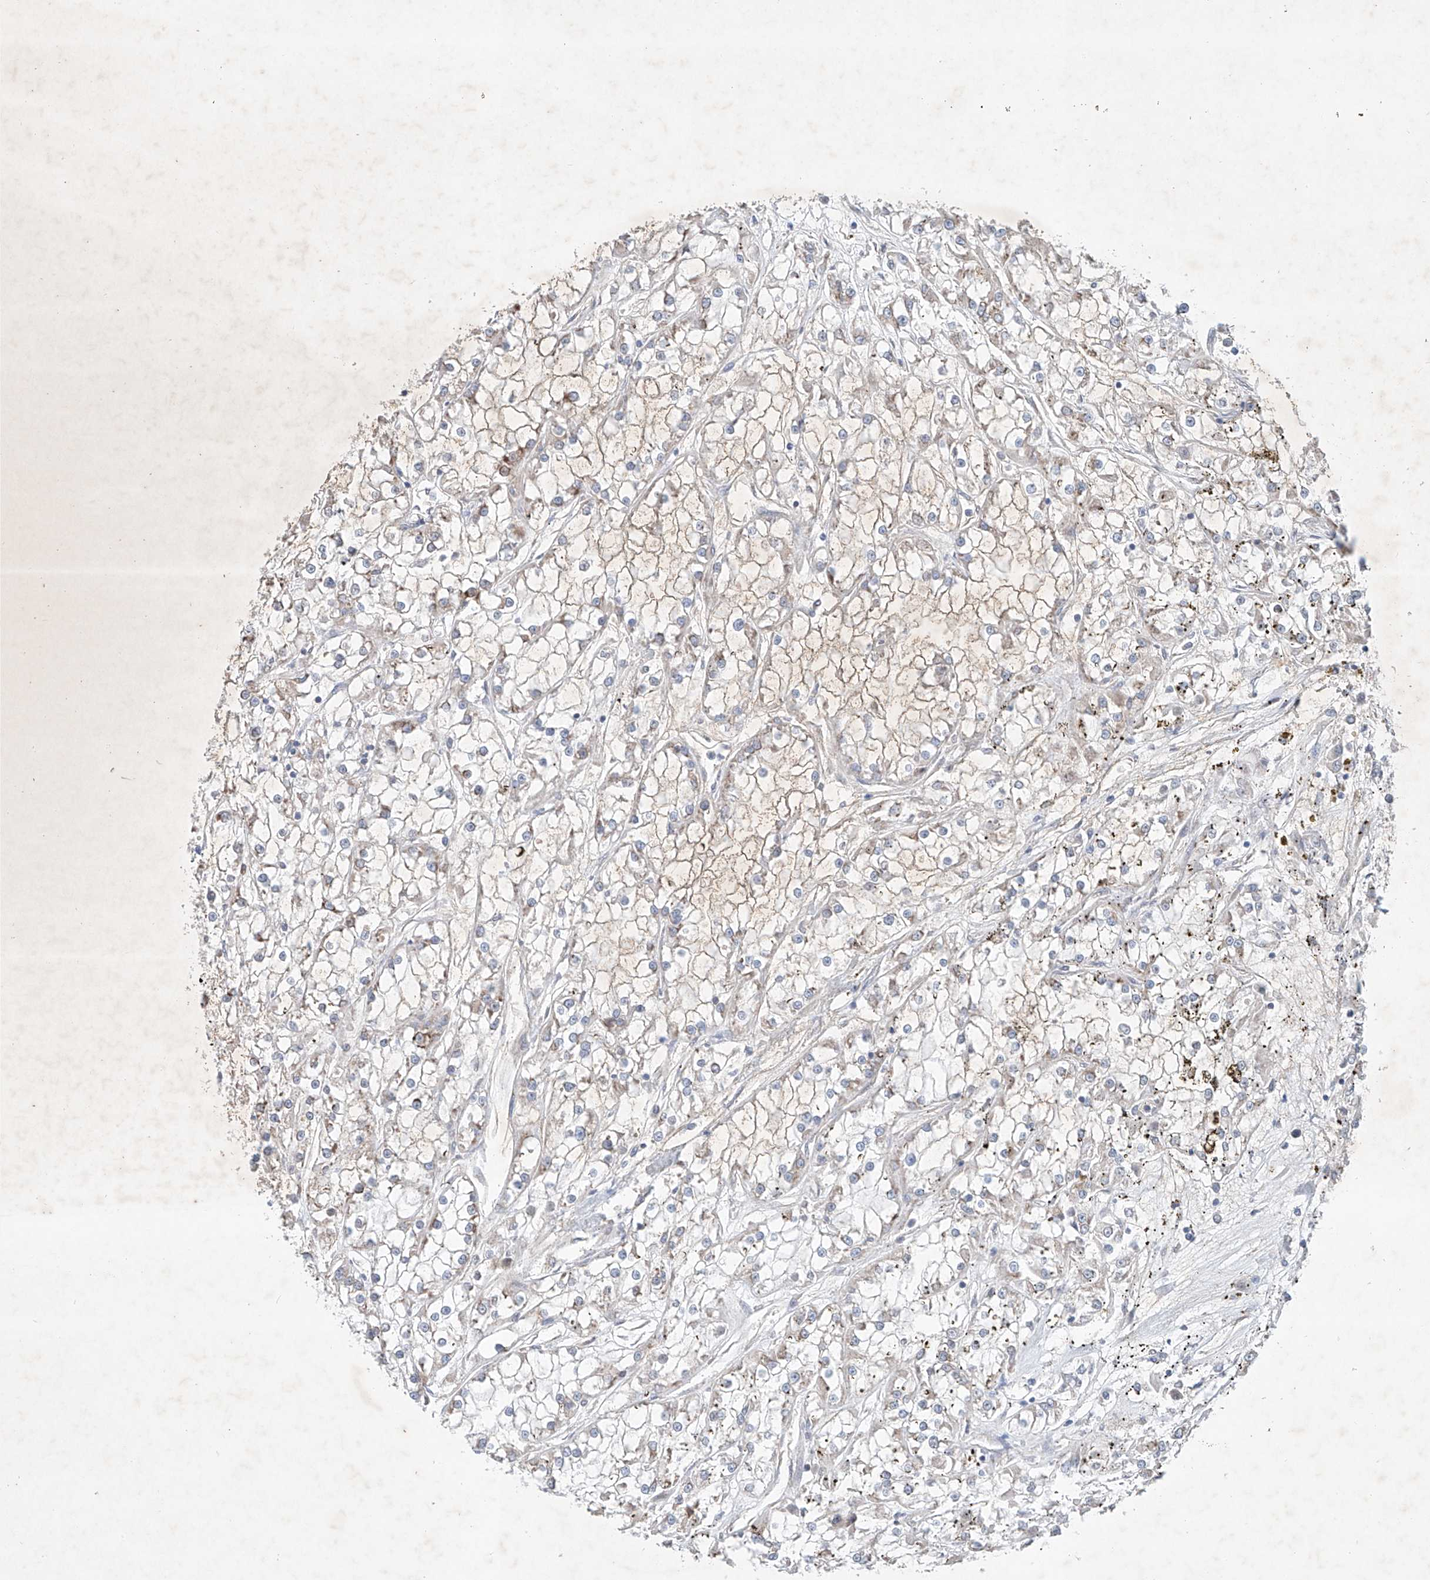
{"staining": {"intensity": "negative", "quantity": "none", "location": "none"}, "tissue": "renal cancer", "cell_type": "Tumor cells", "image_type": "cancer", "snomed": [{"axis": "morphology", "description": "Adenocarcinoma, NOS"}, {"axis": "topography", "description": "Kidney"}], "caption": "Protein analysis of renal cancer (adenocarcinoma) displays no significant staining in tumor cells.", "gene": "FASTK", "patient": {"sex": "female", "age": 52}}